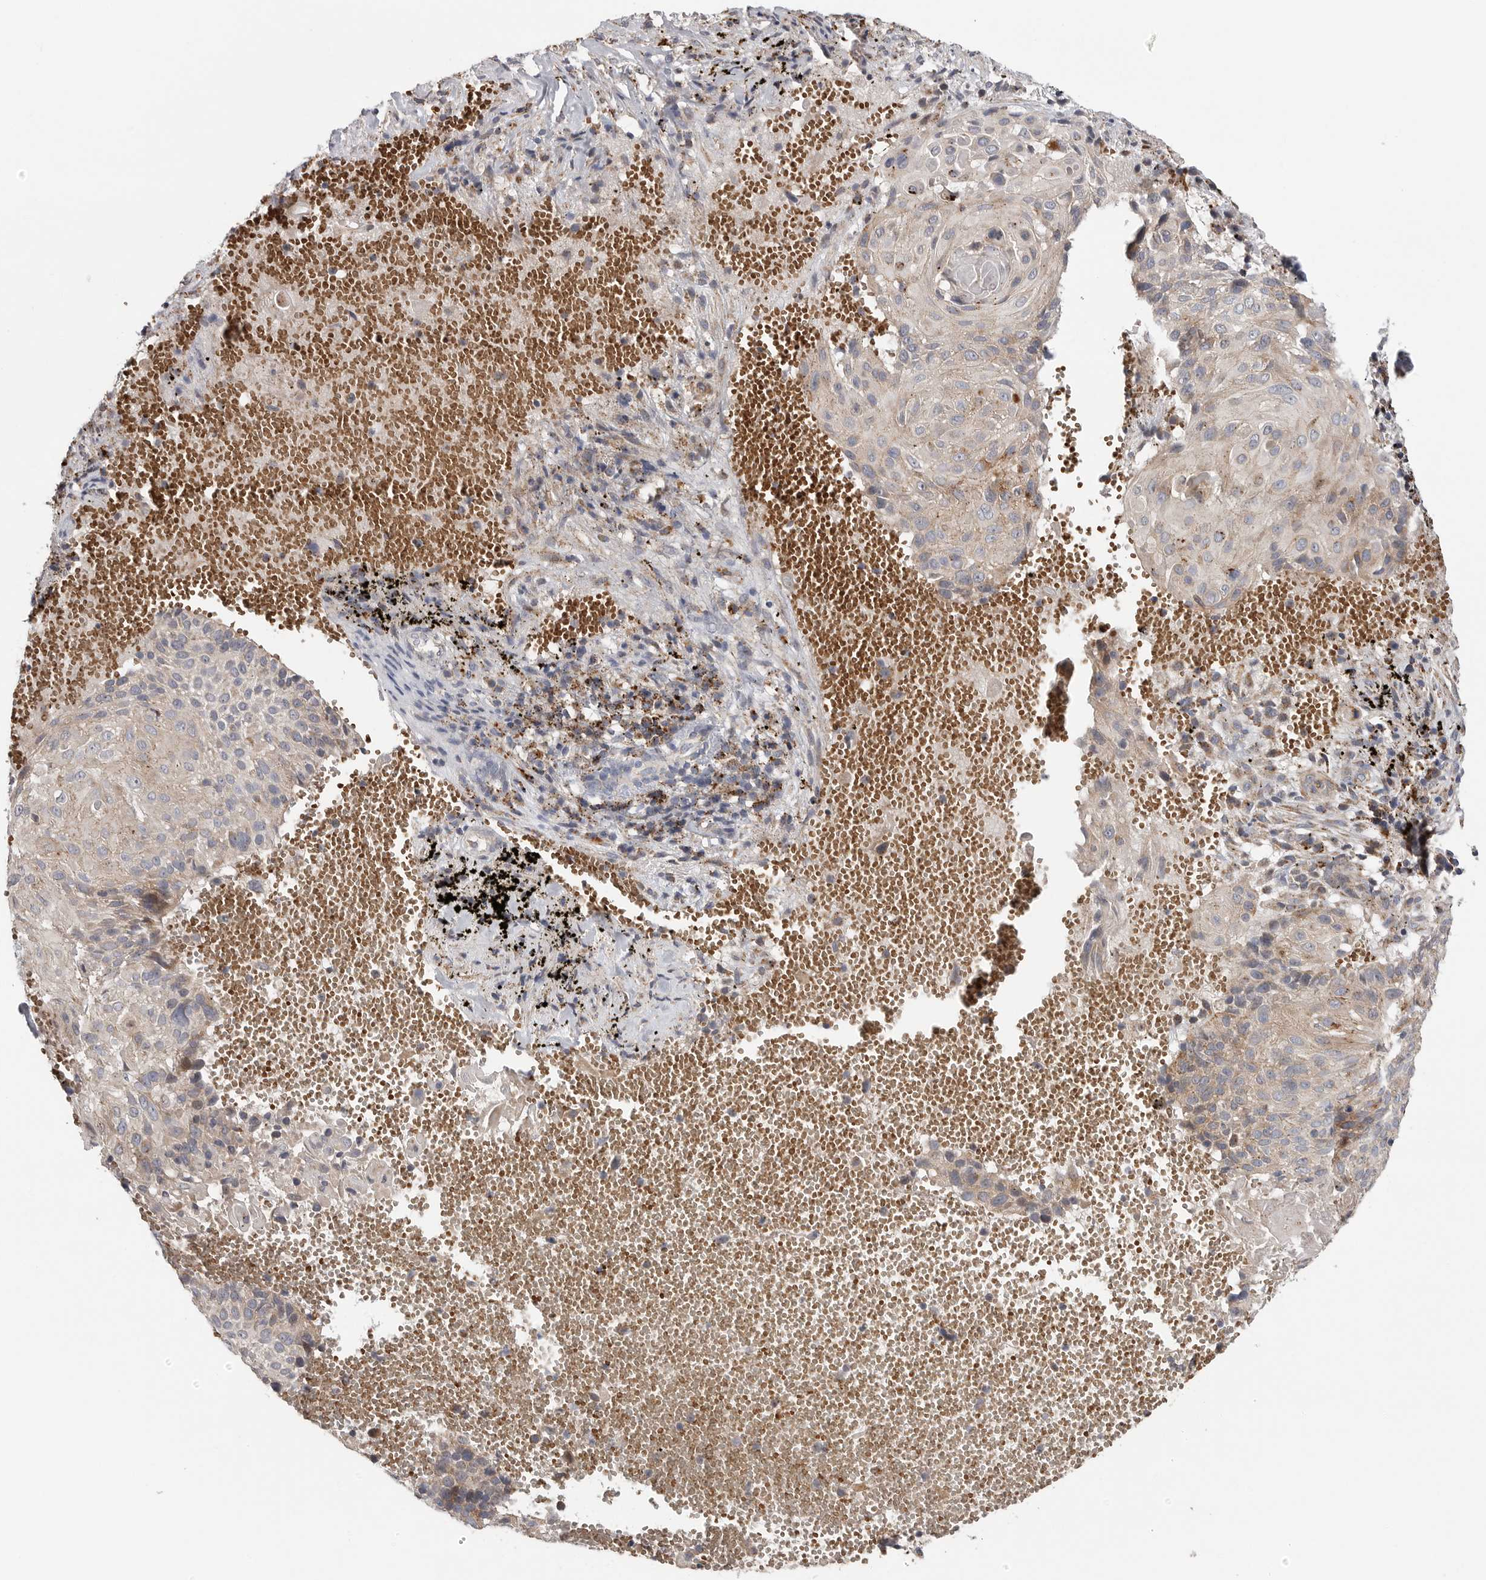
{"staining": {"intensity": "weak", "quantity": "25%-75%", "location": "cytoplasmic/membranous"}, "tissue": "cervical cancer", "cell_type": "Tumor cells", "image_type": "cancer", "snomed": [{"axis": "morphology", "description": "Squamous cell carcinoma, NOS"}, {"axis": "topography", "description": "Cervix"}], "caption": "High-magnification brightfield microscopy of squamous cell carcinoma (cervical) stained with DAB (brown) and counterstained with hematoxylin (blue). tumor cells exhibit weak cytoplasmic/membranous staining is present in approximately25%-75% of cells.", "gene": "GALNS", "patient": {"sex": "female", "age": 74}}